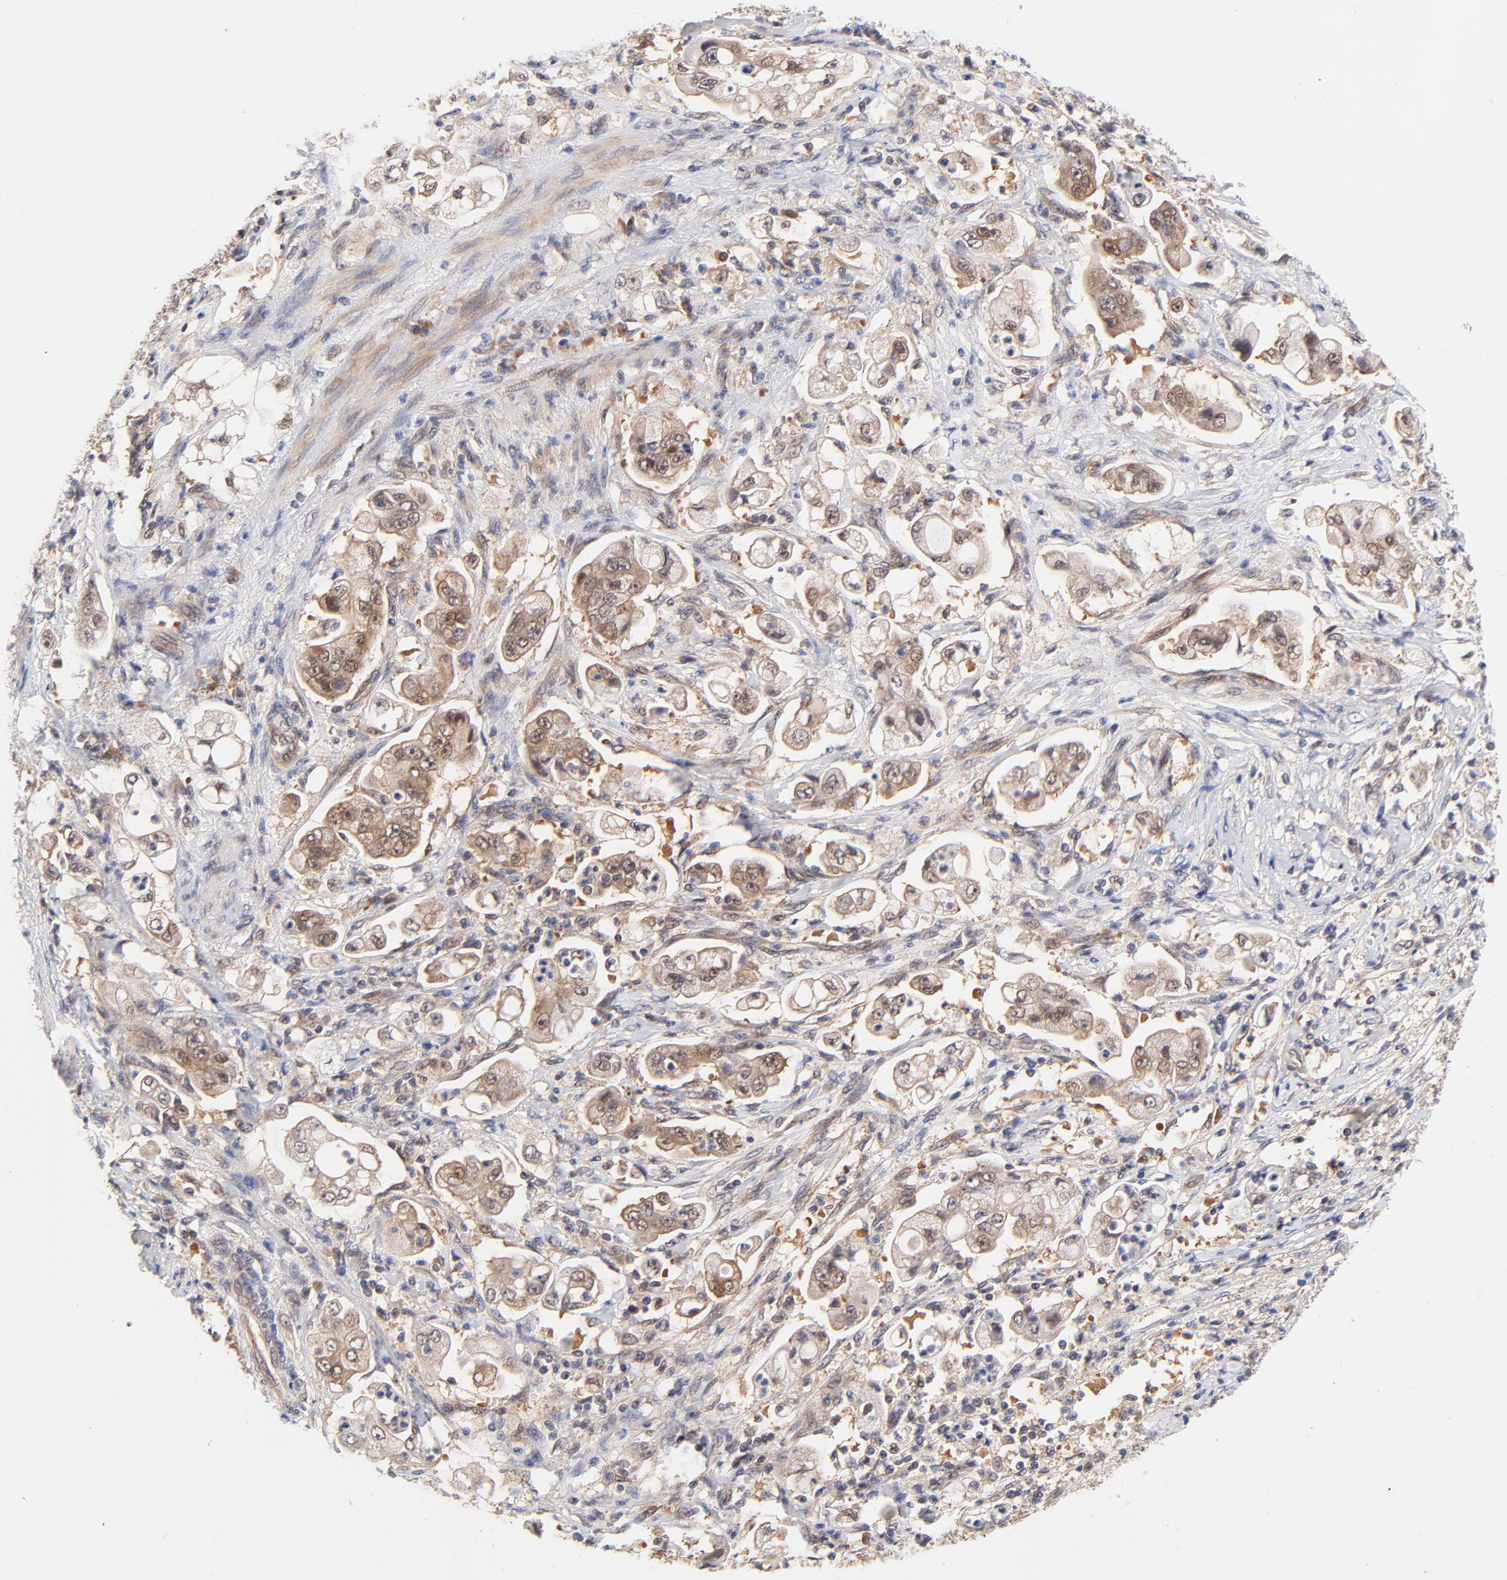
{"staining": {"intensity": "moderate", "quantity": ">75%", "location": "cytoplasmic/membranous,nuclear"}, "tissue": "stomach cancer", "cell_type": "Tumor cells", "image_type": "cancer", "snomed": [{"axis": "morphology", "description": "Adenocarcinoma, NOS"}, {"axis": "topography", "description": "Stomach"}], "caption": "Protein expression analysis of human stomach cancer (adenocarcinoma) reveals moderate cytoplasmic/membranous and nuclear expression in approximately >75% of tumor cells. The protein of interest is shown in brown color, while the nuclei are stained blue.", "gene": "TXNL1", "patient": {"sex": "male", "age": 62}}